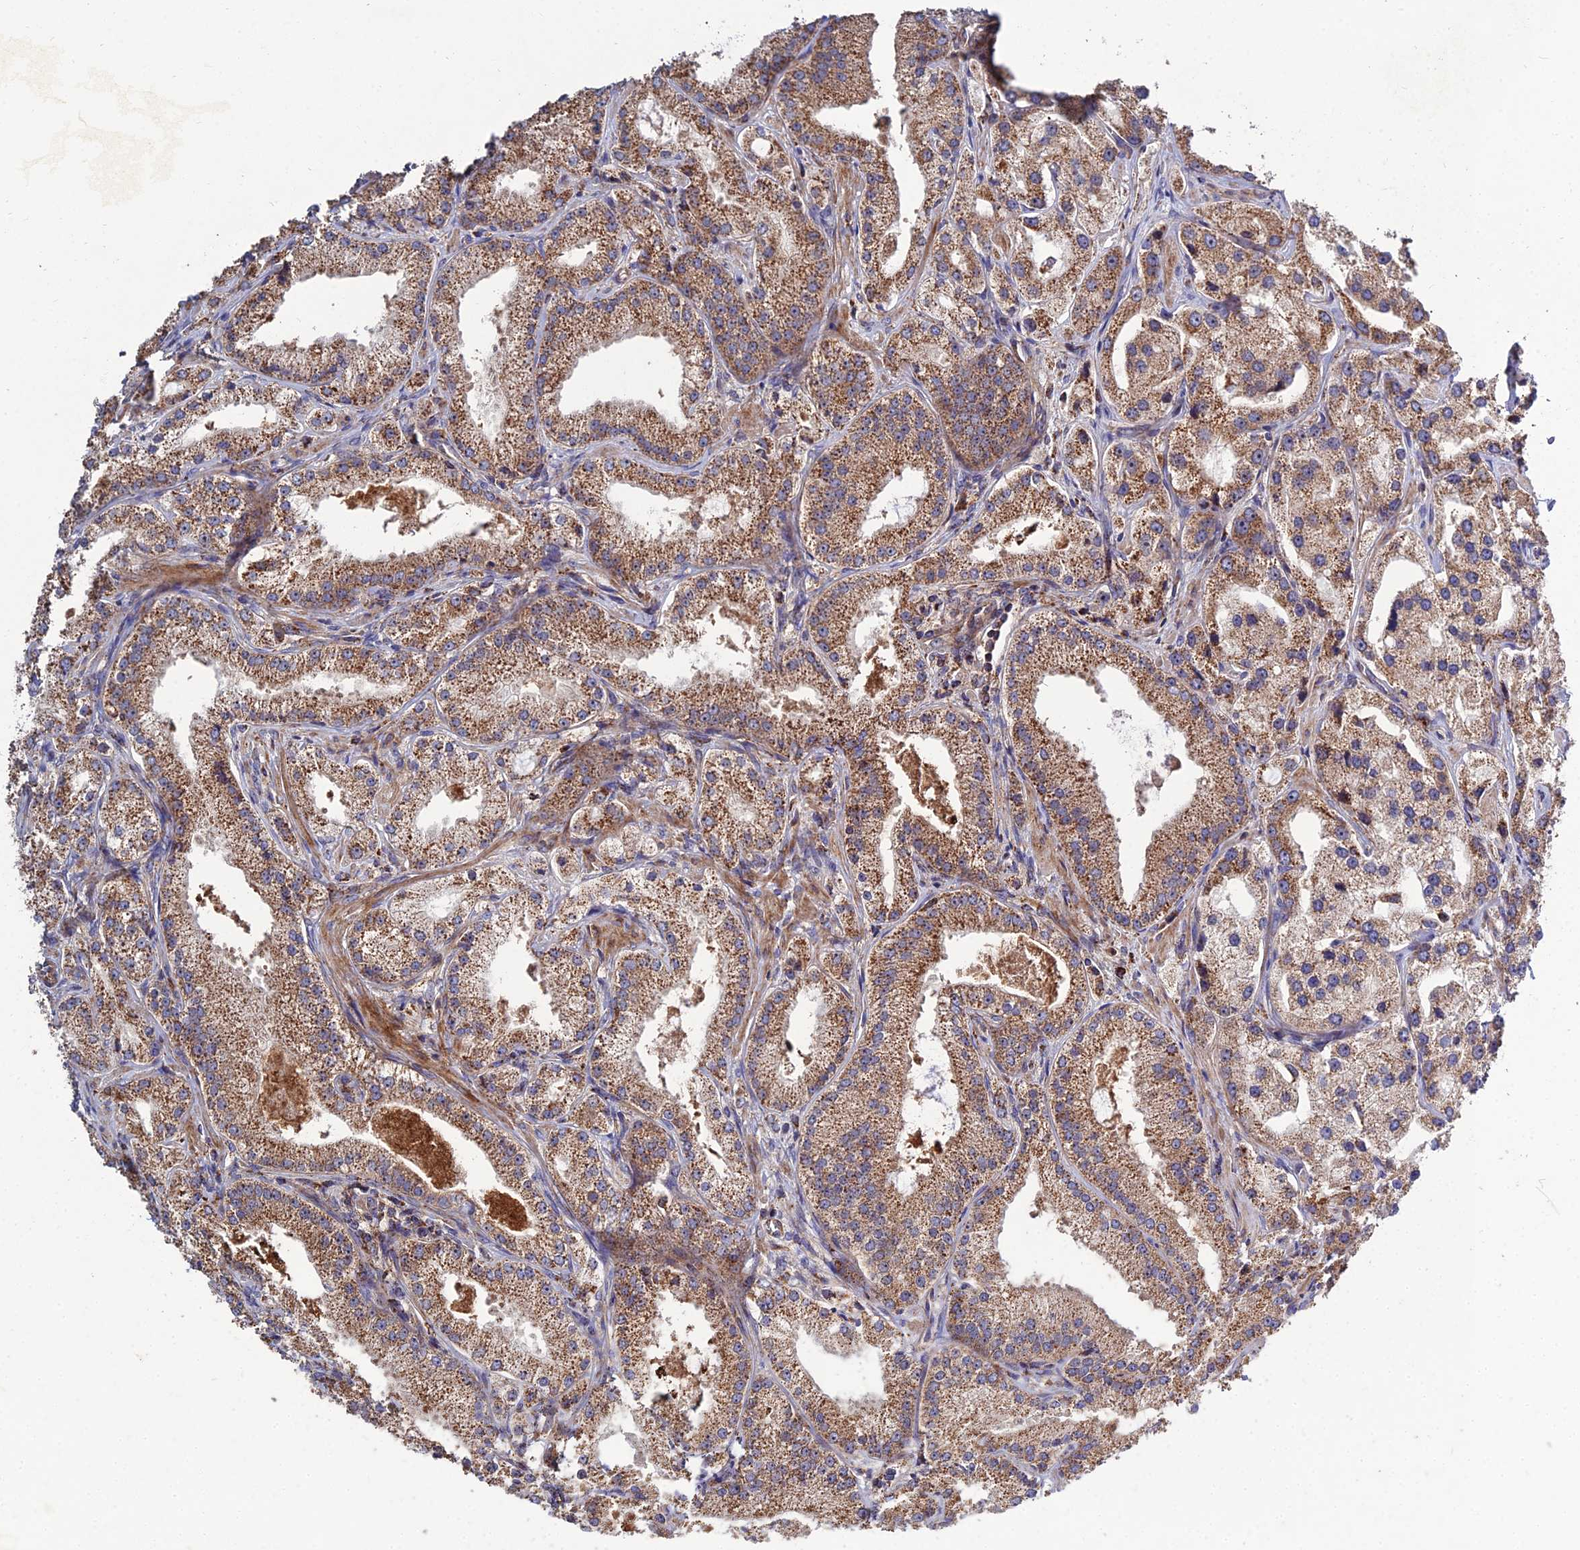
{"staining": {"intensity": "moderate", "quantity": ">75%", "location": "cytoplasmic/membranous"}, "tissue": "prostate cancer", "cell_type": "Tumor cells", "image_type": "cancer", "snomed": [{"axis": "morphology", "description": "Adenocarcinoma, Low grade"}, {"axis": "topography", "description": "Prostate"}], "caption": "Immunohistochemical staining of prostate cancer demonstrates medium levels of moderate cytoplasmic/membranous positivity in about >75% of tumor cells.", "gene": "RIC8B", "patient": {"sex": "male", "age": 69}}